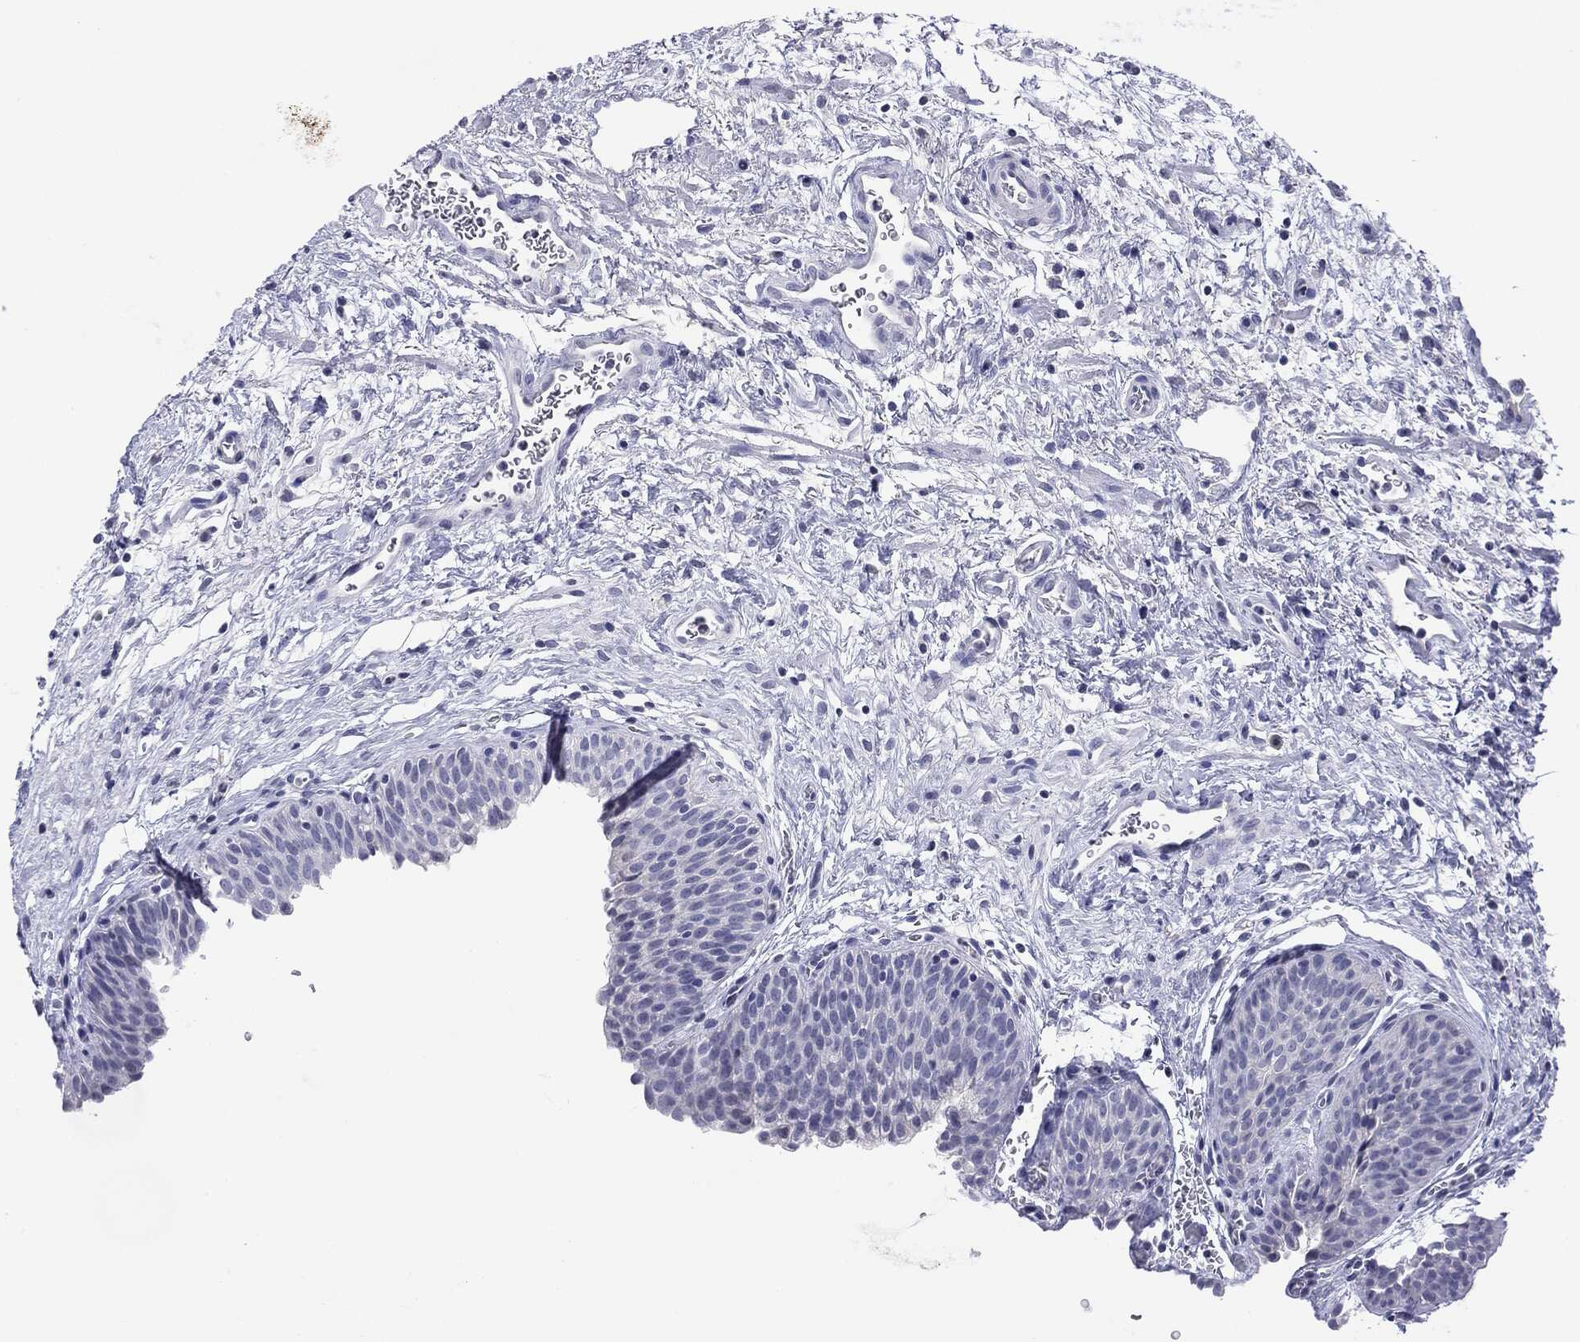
{"staining": {"intensity": "negative", "quantity": "none", "location": "none"}, "tissue": "urinary bladder", "cell_type": "Urothelial cells", "image_type": "normal", "snomed": [{"axis": "morphology", "description": "Normal tissue, NOS"}, {"axis": "topography", "description": "Urinary bladder"}], "caption": "Immunohistochemistry image of normal urinary bladder: urinary bladder stained with DAB (3,3'-diaminobenzidine) displays no significant protein staining in urothelial cells.", "gene": "SERPINB4", "patient": {"sex": "male", "age": 37}}